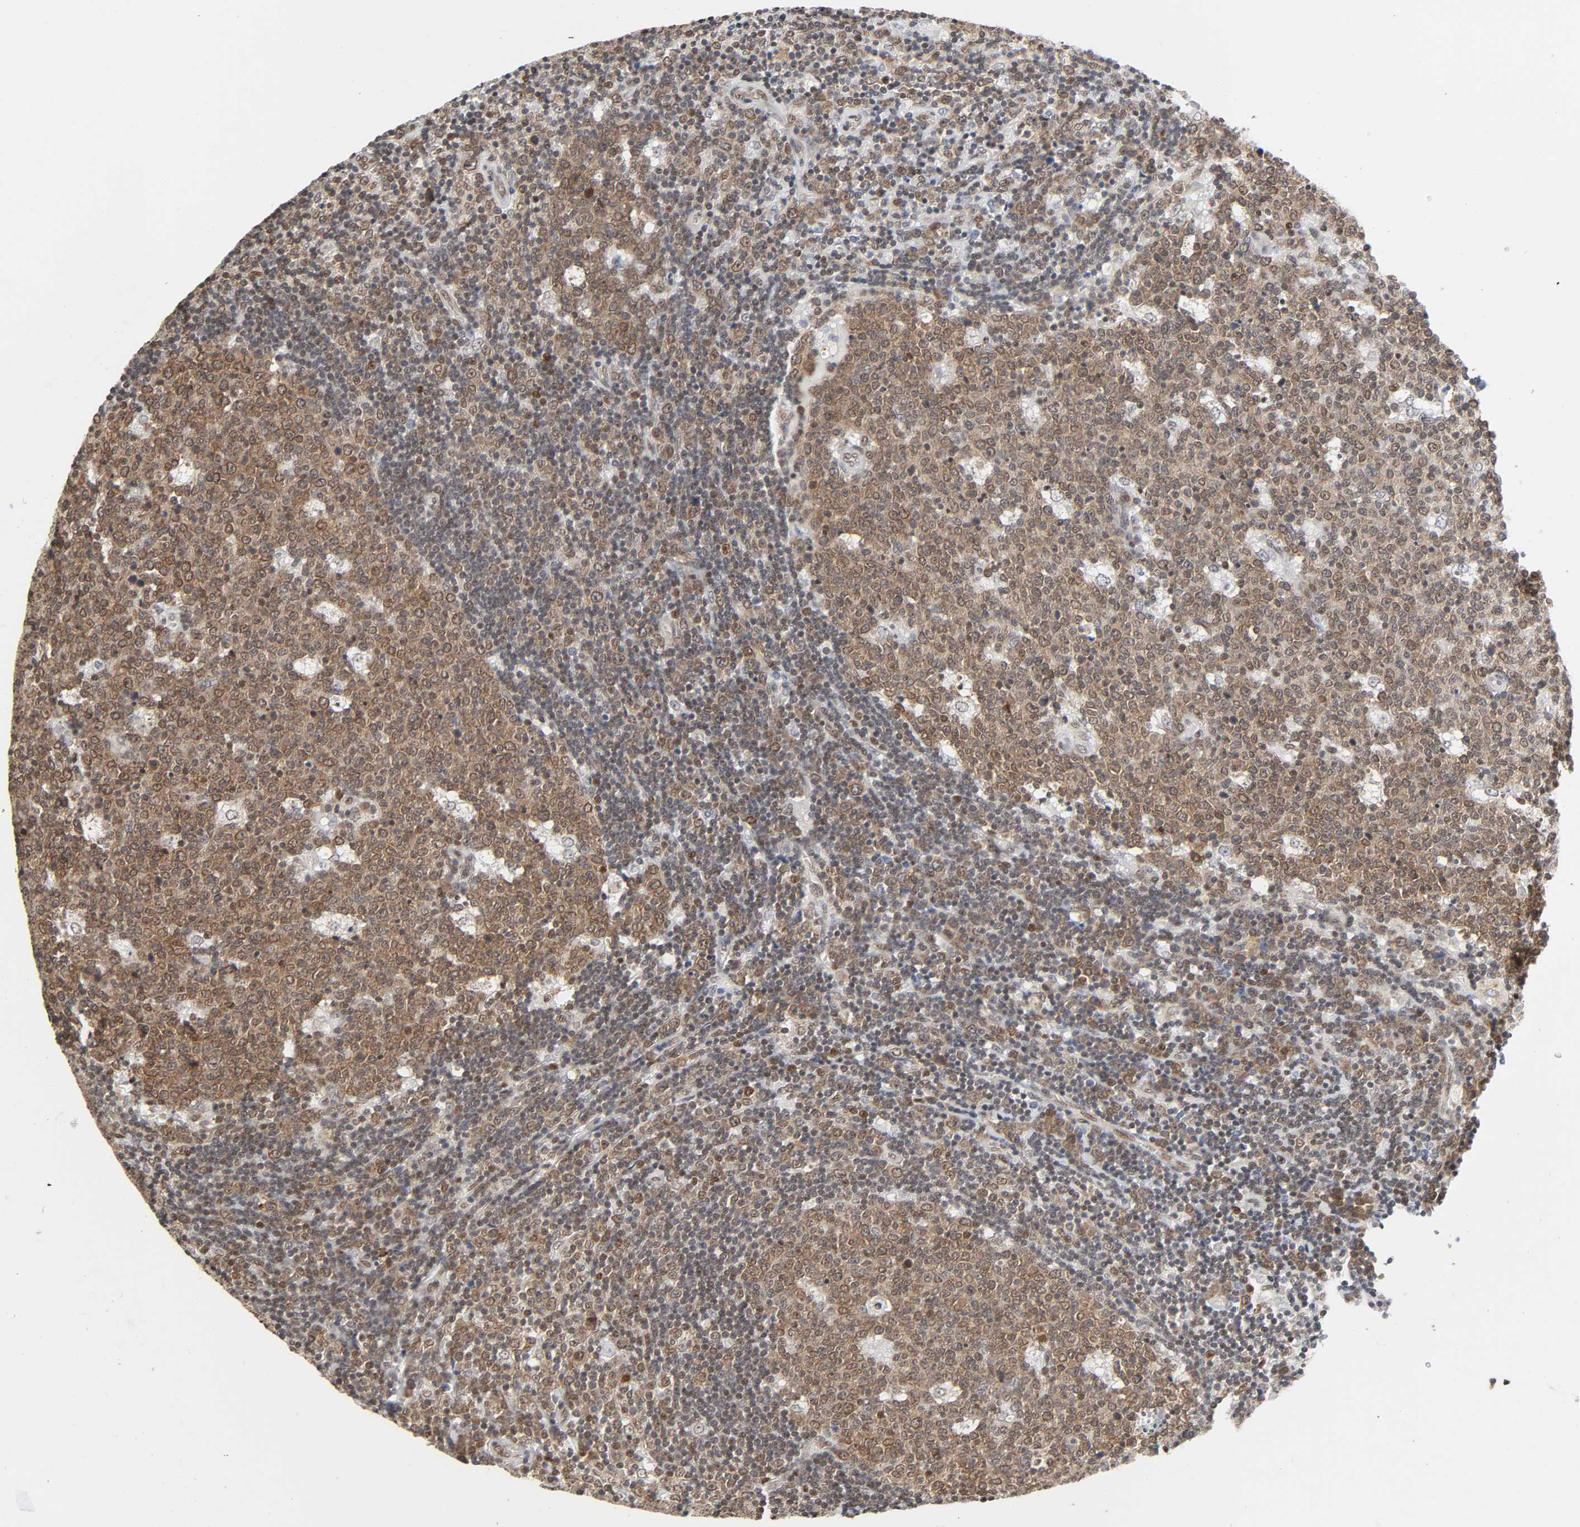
{"staining": {"intensity": "moderate", "quantity": ">75%", "location": "nuclear"}, "tissue": "lymph node", "cell_type": "Germinal center cells", "image_type": "normal", "snomed": [{"axis": "morphology", "description": "Normal tissue, NOS"}, {"axis": "topography", "description": "Lymph node"}, {"axis": "topography", "description": "Salivary gland"}], "caption": "The histopathology image reveals staining of normal lymph node, revealing moderate nuclear protein expression (brown color) within germinal center cells.", "gene": "SUMO1", "patient": {"sex": "male", "age": 8}}